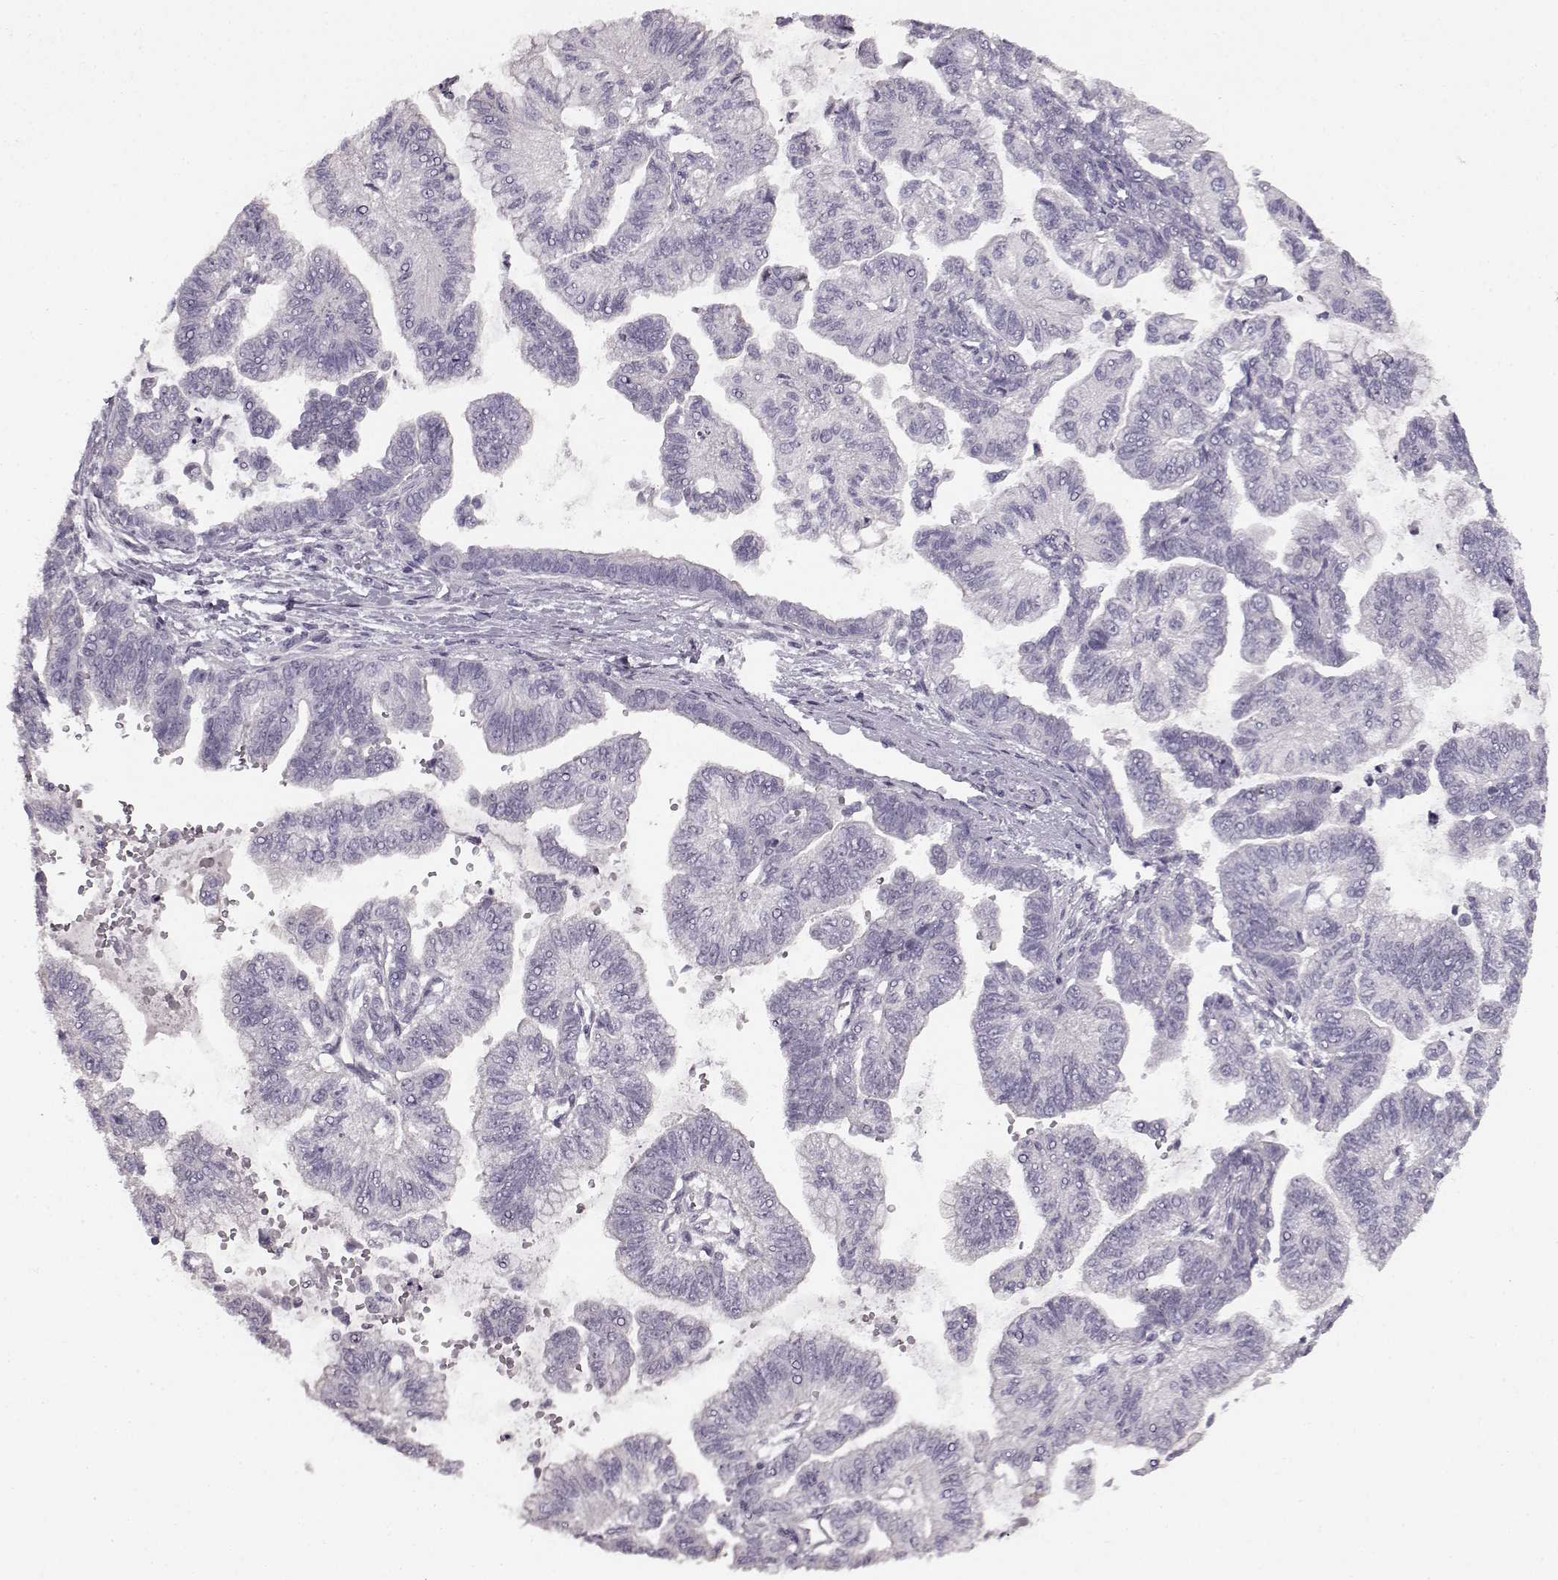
{"staining": {"intensity": "negative", "quantity": "none", "location": "none"}, "tissue": "stomach cancer", "cell_type": "Tumor cells", "image_type": "cancer", "snomed": [{"axis": "morphology", "description": "Adenocarcinoma, NOS"}, {"axis": "topography", "description": "Stomach"}], "caption": "This histopathology image is of adenocarcinoma (stomach) stained with IHC to label a protein in brown with the nuclei are counter-stained blue. There is no positivity in tumor cells.", "gene": "PRPH2", "patient": {"sex": "male", "age": 83}}